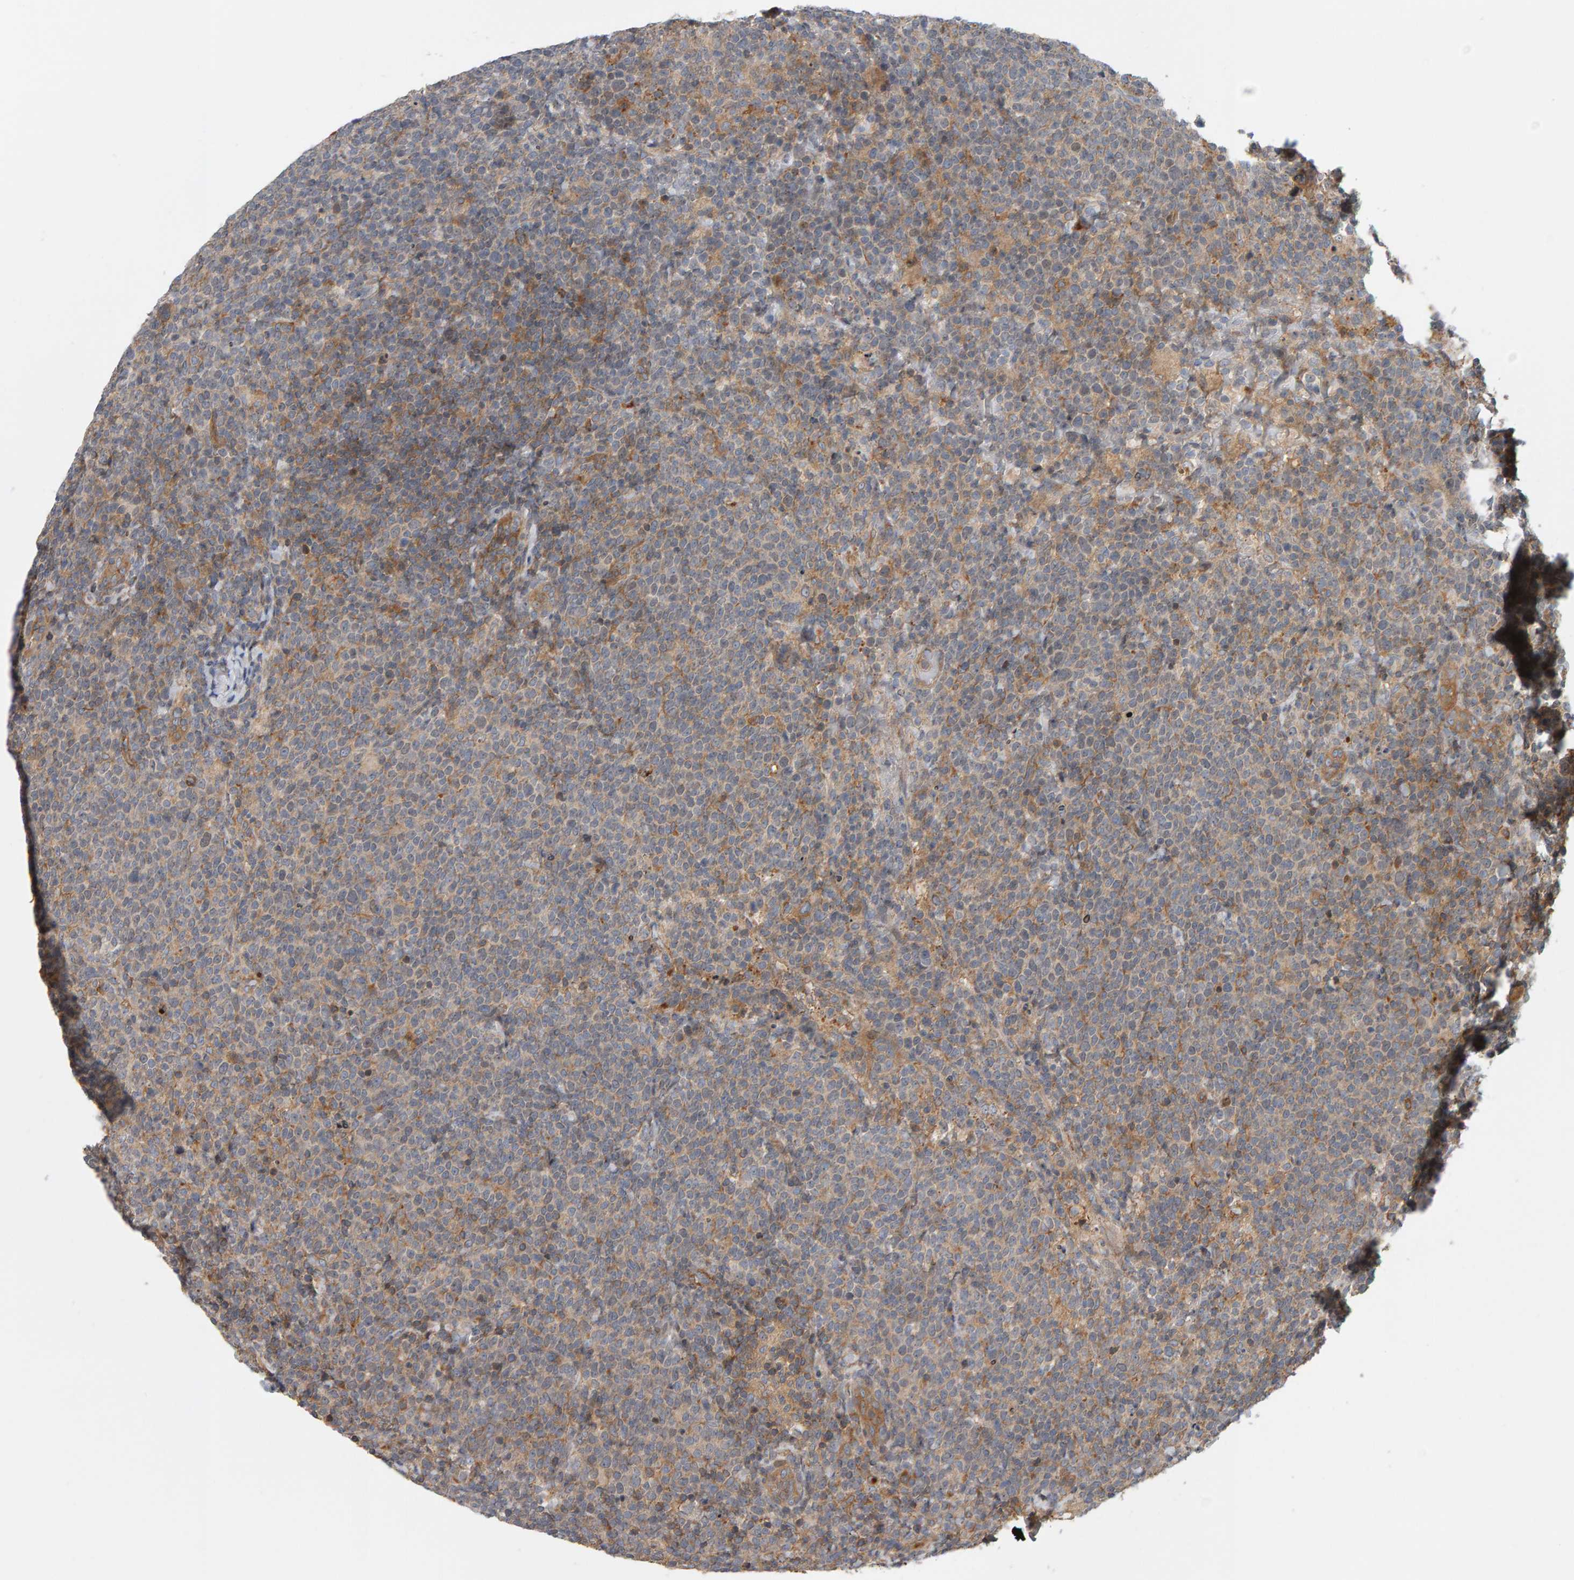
{"staining": {"intensity": "negative", "quantity": "none", "location": "none"}, "tissue": "lymphoma", "cell_type": "Tumor cells", "image_type": "cancer", "snomed": [{"axis": "morphology", "description": "Malignant lymphoma, non-Hodgkin's type, High grade"}, {"axis": "topography", "description": "Lymph node"}], "caption": "This is an immunohistochemistry photomicrograph of lymphoma. There is no expression in tumor cells.", "gene": "C9orf72", "patient": {"sex": "male", "age": 61}}